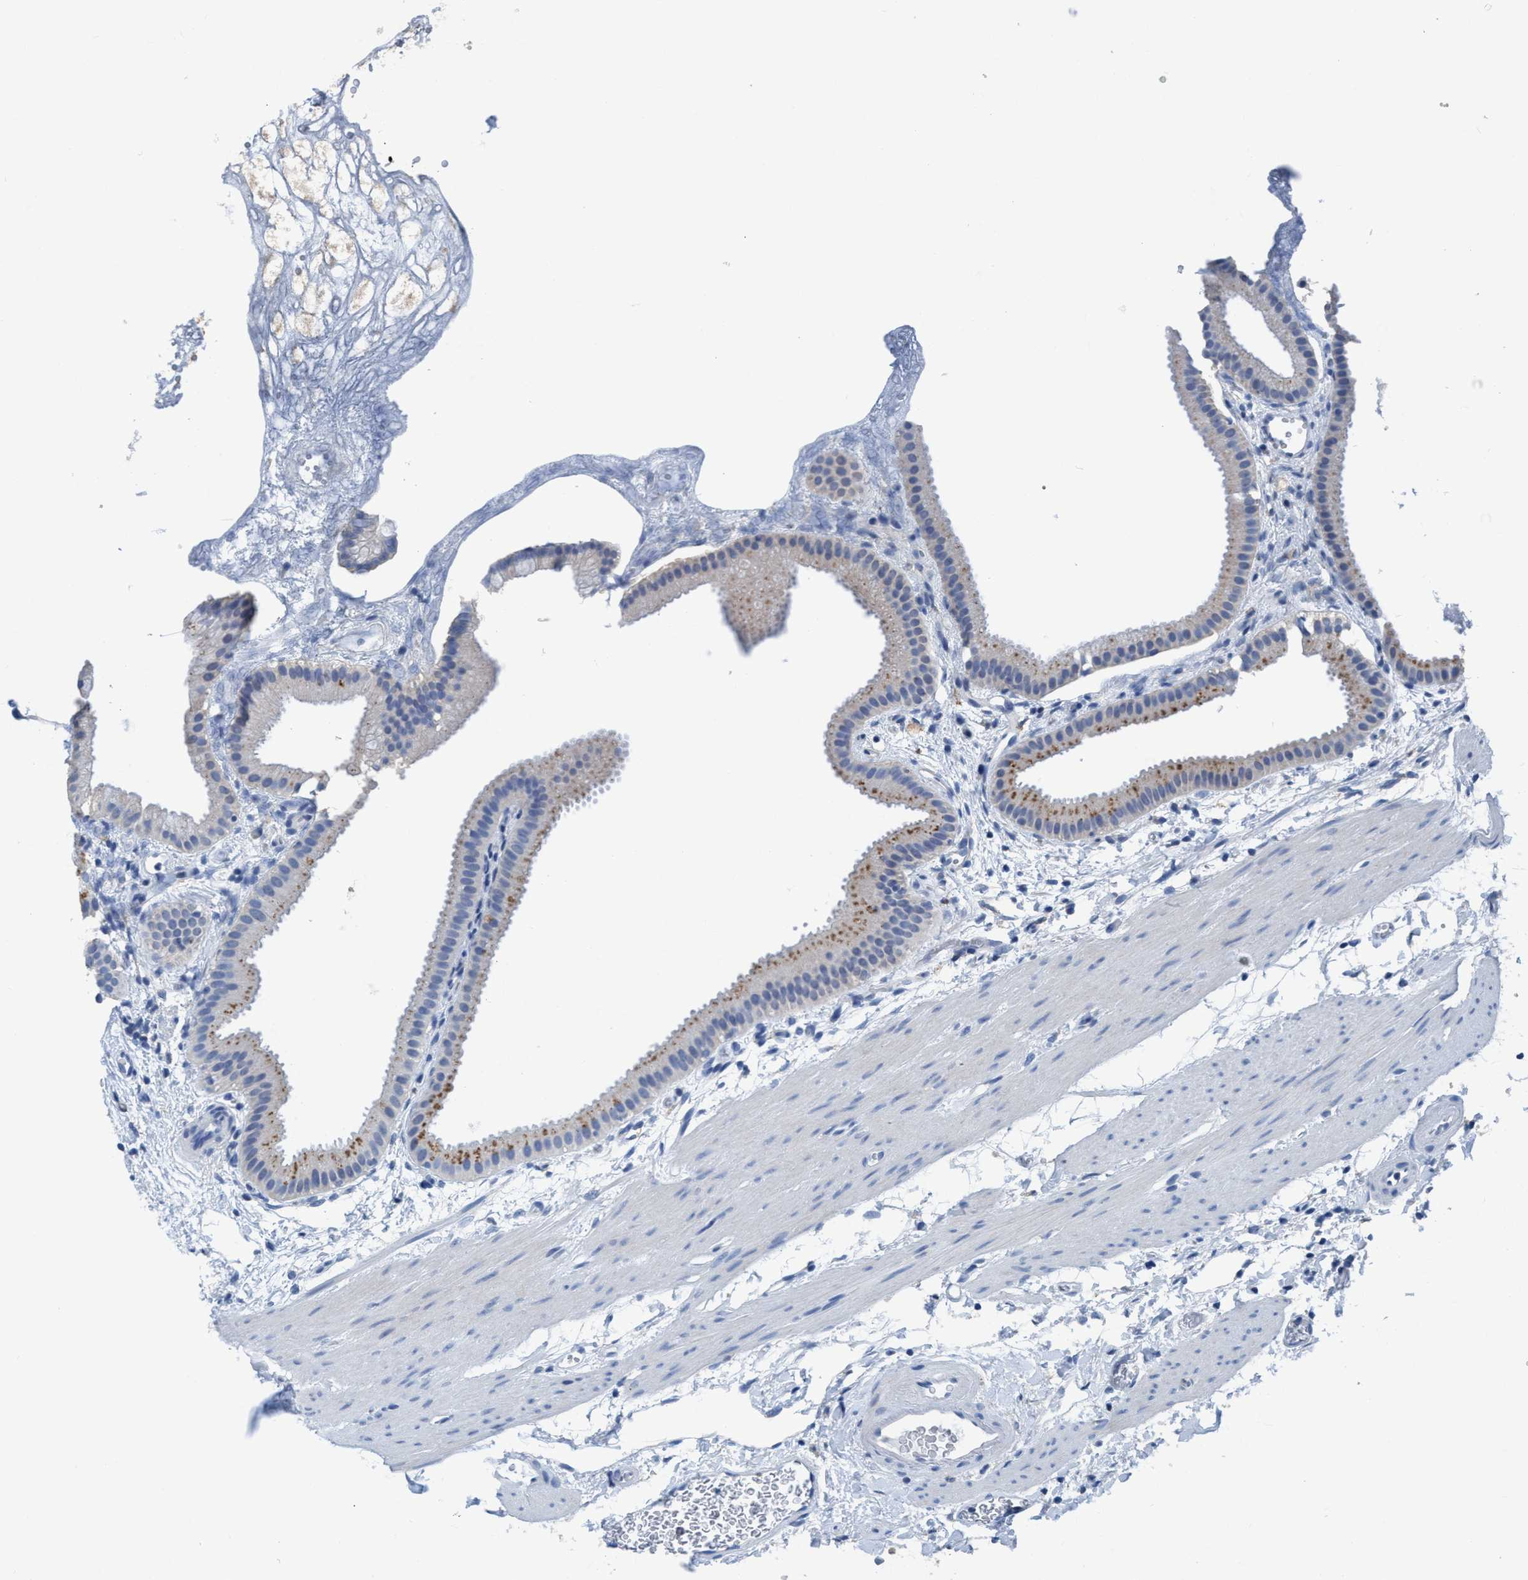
{"staining": {"intensity": "negative", "quantity": "none", "location": "none"}, "tissue": "gallbladder", "cell_type": "Glandular cells", "image_type": "normal", "snomed": [{"axis": "morphology", "description": "Normal tissue, NOS"}, {"axis": "topography", "description": "Gallbladder"}], "caption": "DAB (3,3'-diaminobenzidine) immunohistochemical staining of normal human gallbladder shows no significant expression in glandular cells.", "gene": "DNAI1", "patient": {"sex": "female", "age": 64}}